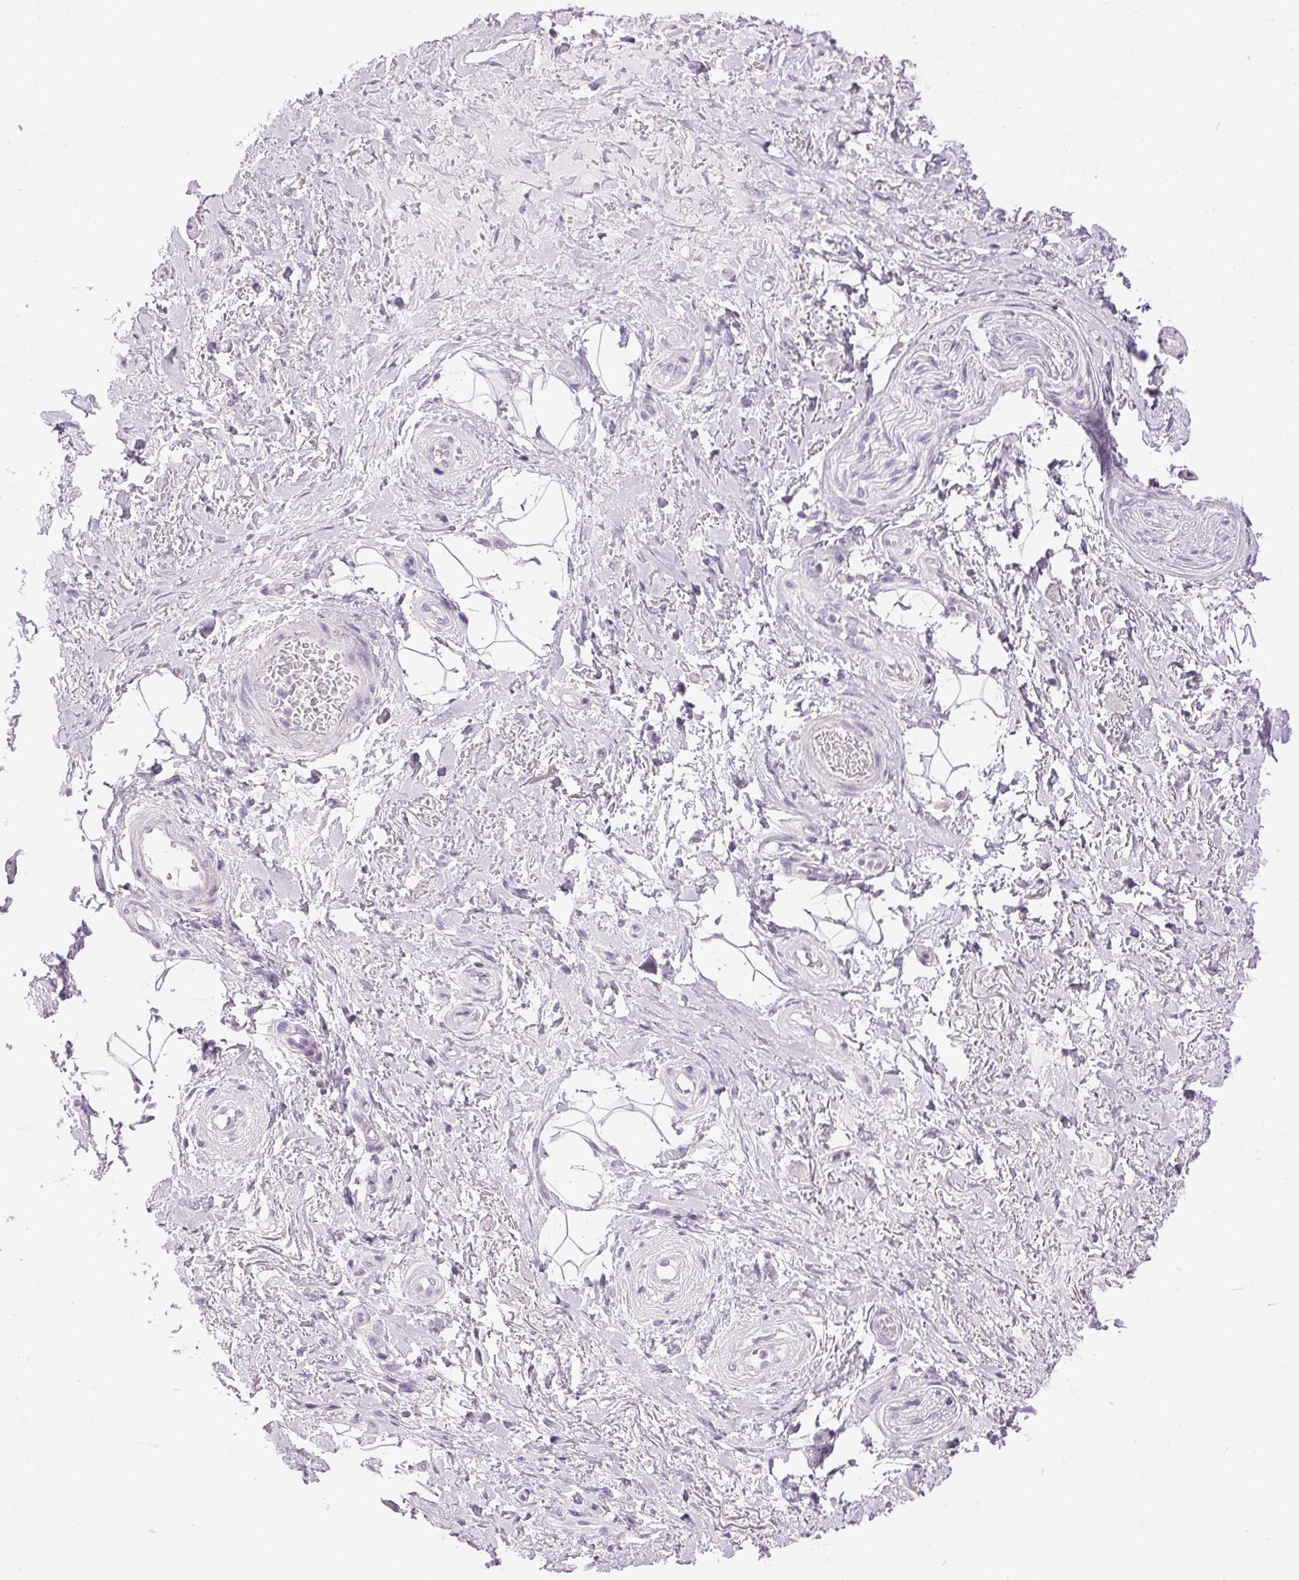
{"staining": {"intensity": "negative", "quantity": "none", "location": "none"}, "tissue": "adipose tissue", "cell_type": "Adipocytes", "image_type": "normal", "snomed": [{"axis": "morphology", "description": "Normal tissue, NOS"}, {"axis": "topography", "description": "Anal"}, {"axis": "topography", "description": "Peripheral nerve tissue"}], "caption": "Adipocytes show no significant protein positivity in normal adipose tissue.", "gene": "SP7", "patient": {"sex": "male", "age": 53}}